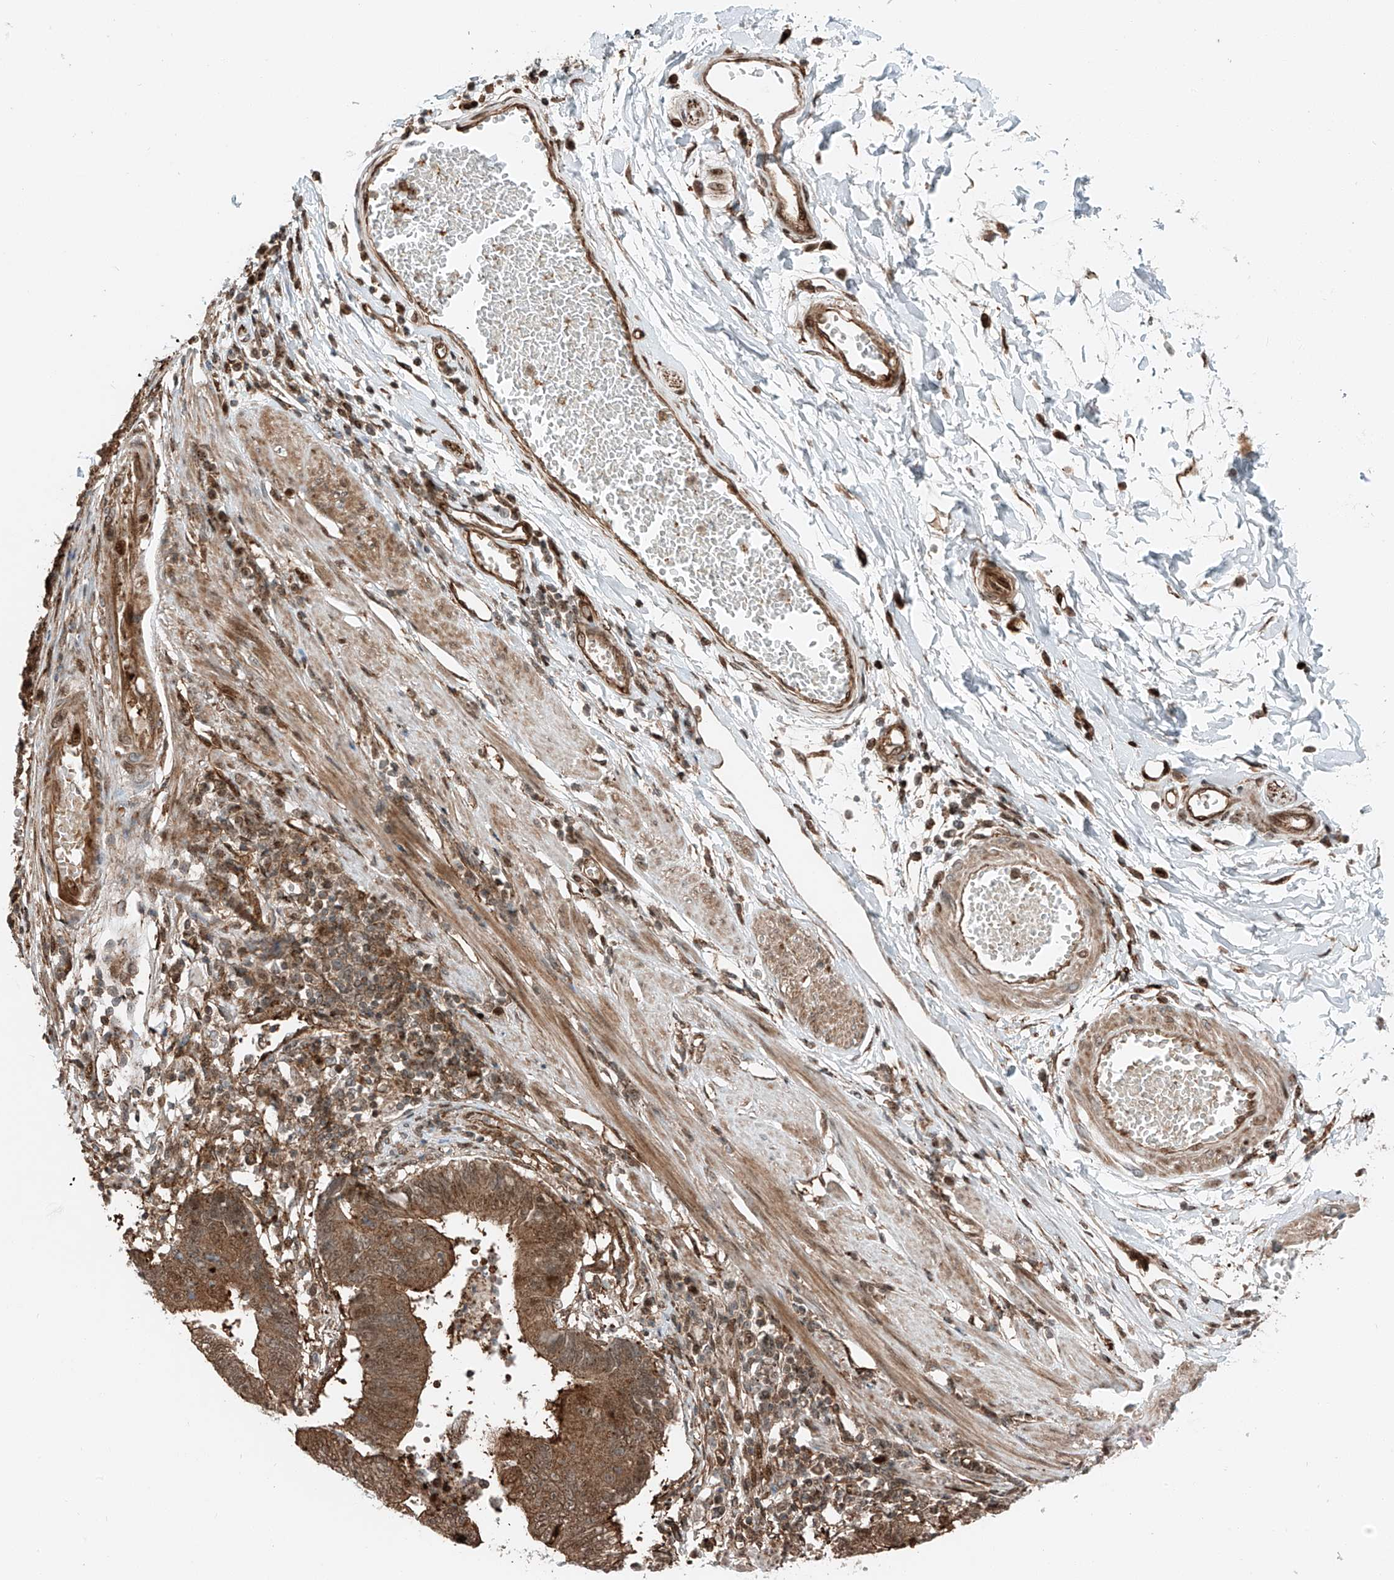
{"staining": {"intensity": "moderate", "quantity": ">75%", "location": "cytoplasmic/membranous,nuclear"}, "tissue": "stomach cancer", "cell_type": "Tumor cells", "image_type": "cancer", "snomed": [{"axis": "morphology", "description": "Adenocarcinoma, NOS"}, {"axis": "topography", "description": "Stomach"}], "caption": "Immunohistochemical staining of human stomach cancer demonstrates moderate cytoplasmic/membranous and nuclear protein expression in about >75% of tumor cells.", "gene": "USP48", "patient": {"sex": "male", "age": 59}}